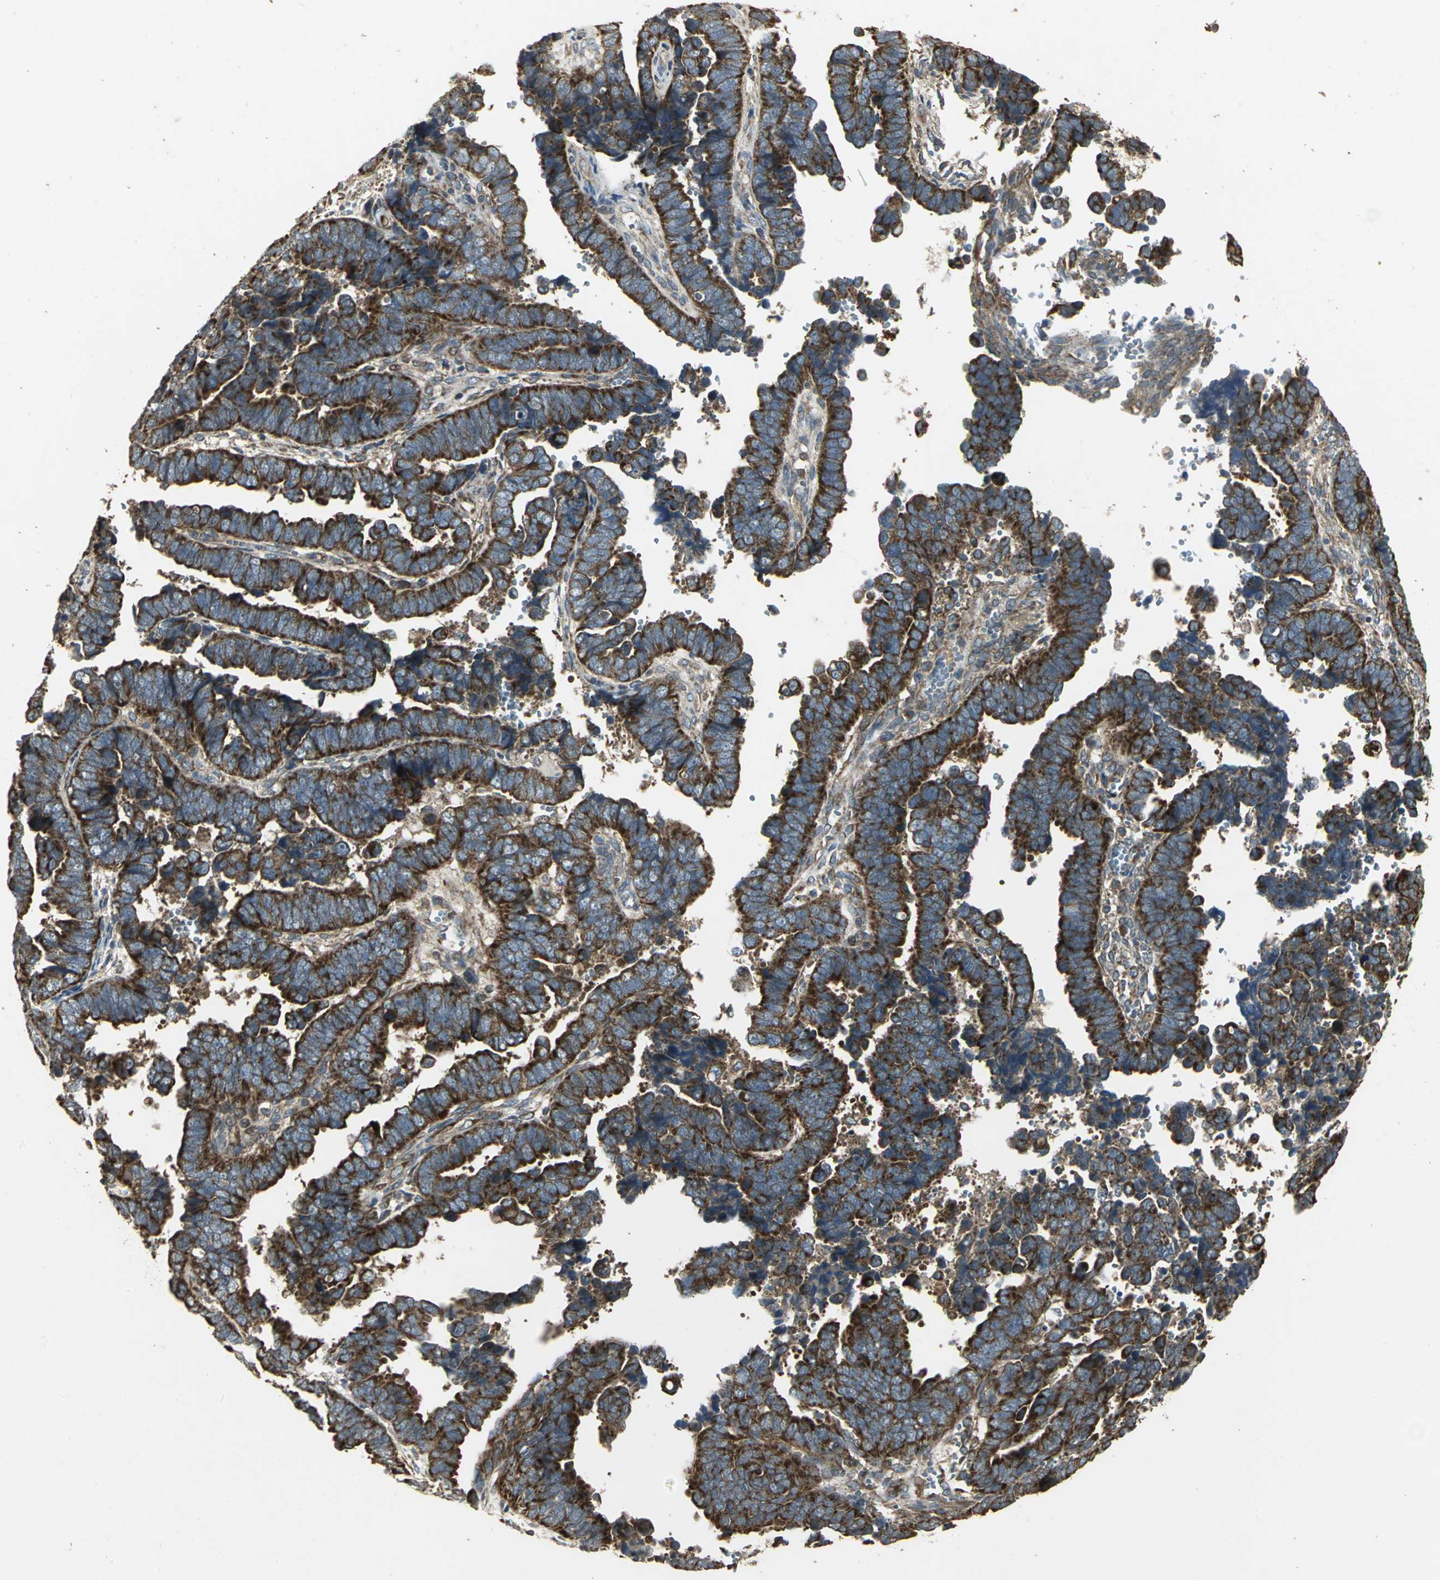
{"staining": {"intensity": "strong", "quantity": ">75%", "location": "cytoplasmic/membranous"}, "tissue": "endometrial cancer", "cell_type": "Tumor cells", "image_type": "cancer", "snomed": [{"axis": "morphology", "description": "Adenocarcinoma, NOS"}, {"axis": "topography", "description": "Endometrium"}], "caption": "Immunohistochemical staining of endometrial adenocarcinoma demonstrates high levels of strong cytoplasmic/membranous staining in approximately >75% of tumor cells. The staining was performed using DAB (3,3'-diaminobenzidine), with brown indicating positive protein expression. Nuclei are stained blue with hematoxylin.", "gene": "KANK1", "patient": {"sex": "female", "age": 75}}